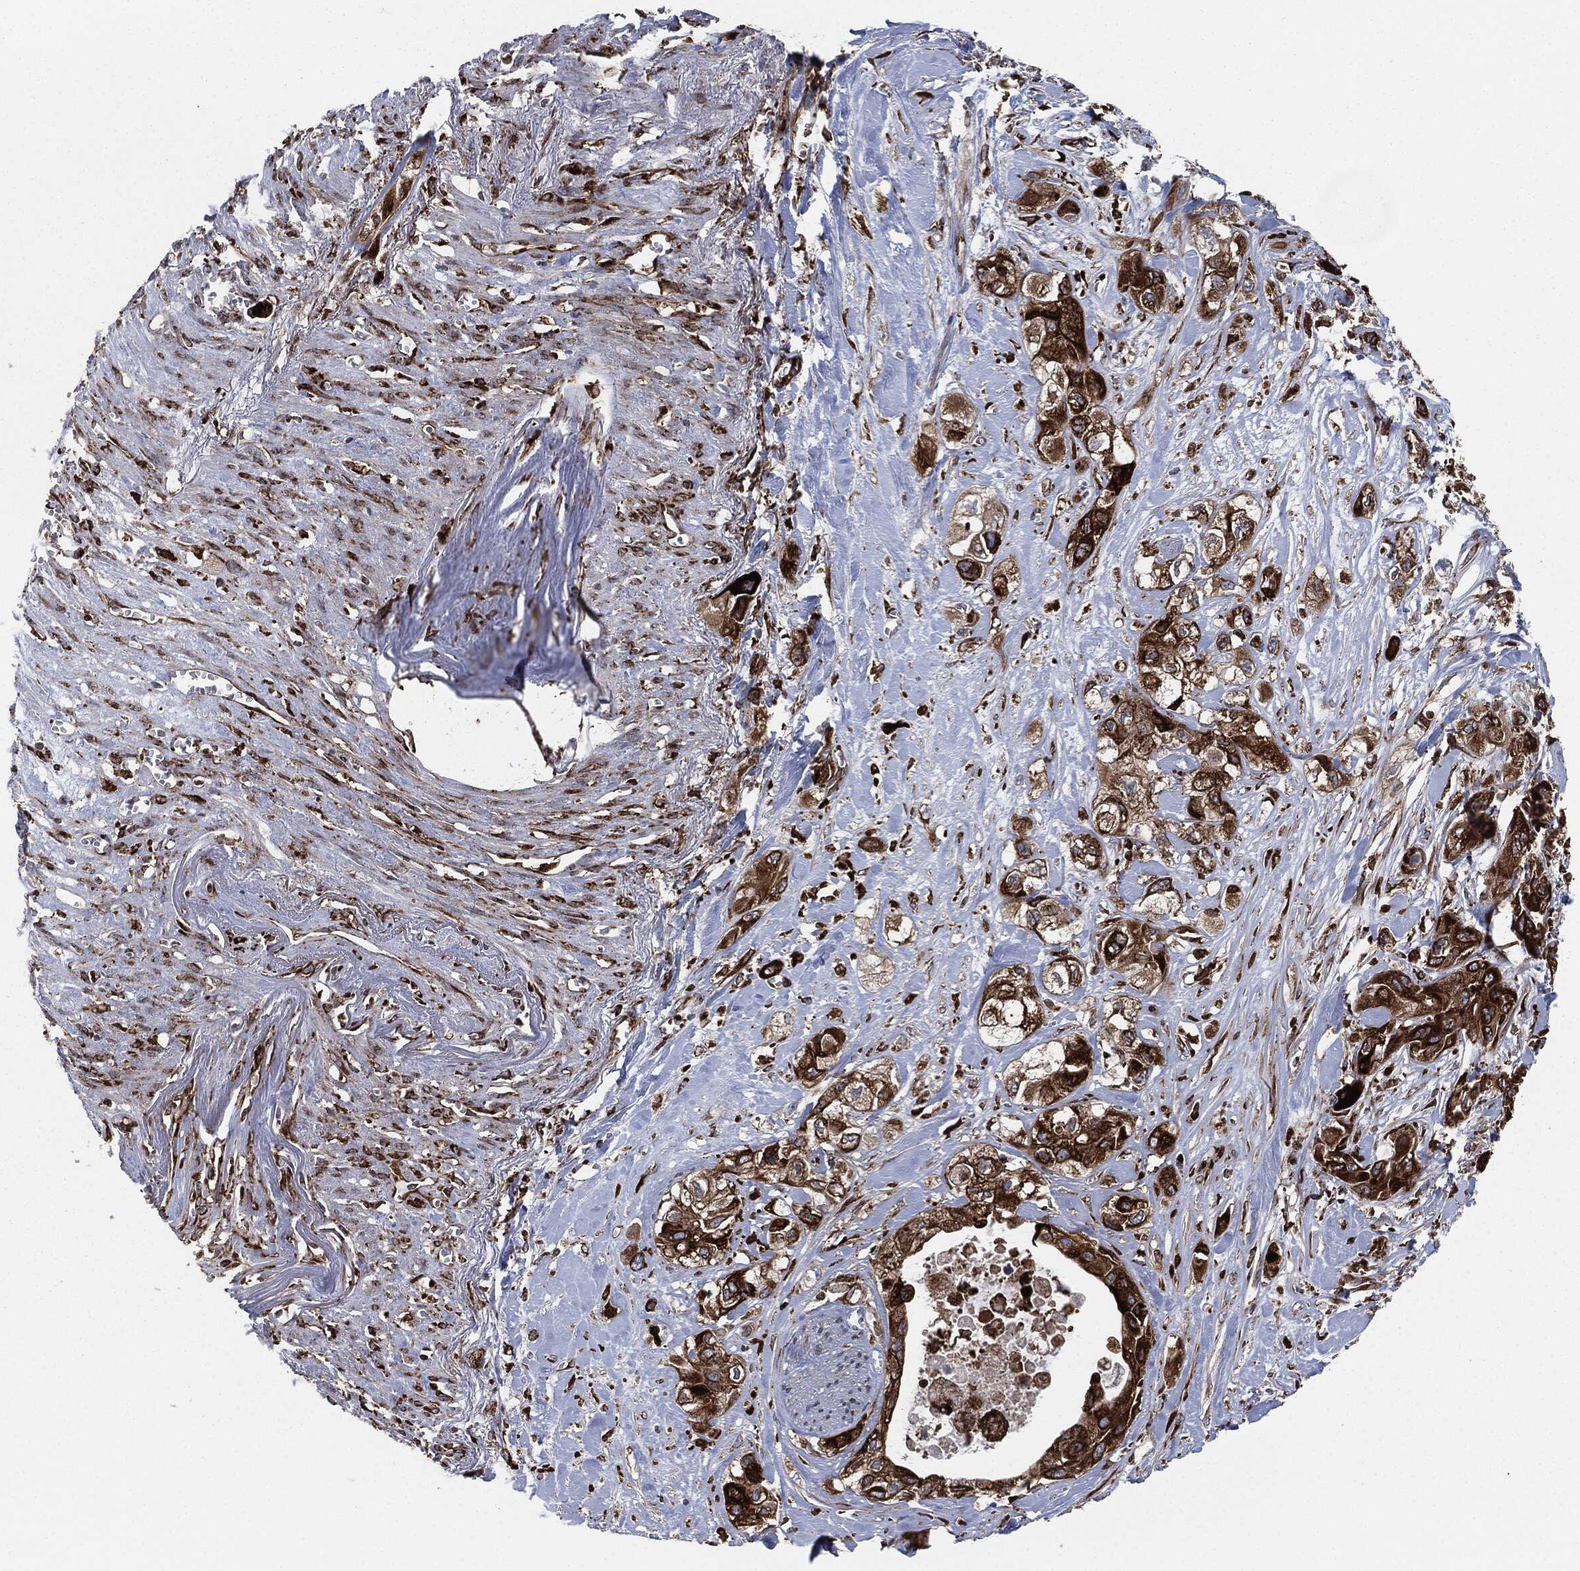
{"staining": {"intensity": "strong", "quantity": ">75%", "location": "cytoplasmic/membranous"}, "tissue": "pancreatic cancer", "cell_type": "Tumor cells", "image_type": "cancer", "snomed": [{"axis": "morphology", "description": "Adenocarcinoma, NOS"}, {"axis": "topography", "description": "Pancreas"}], "caption": "Pancreatic cancer (adenocarcinoma) tissue displays strong cytoplasmic/membranous expression in approximately >75% of tumor cells, visualized by immunohistochemistry.", "gene": "CALR", "patient": {"sex": "male", "age": 72}}